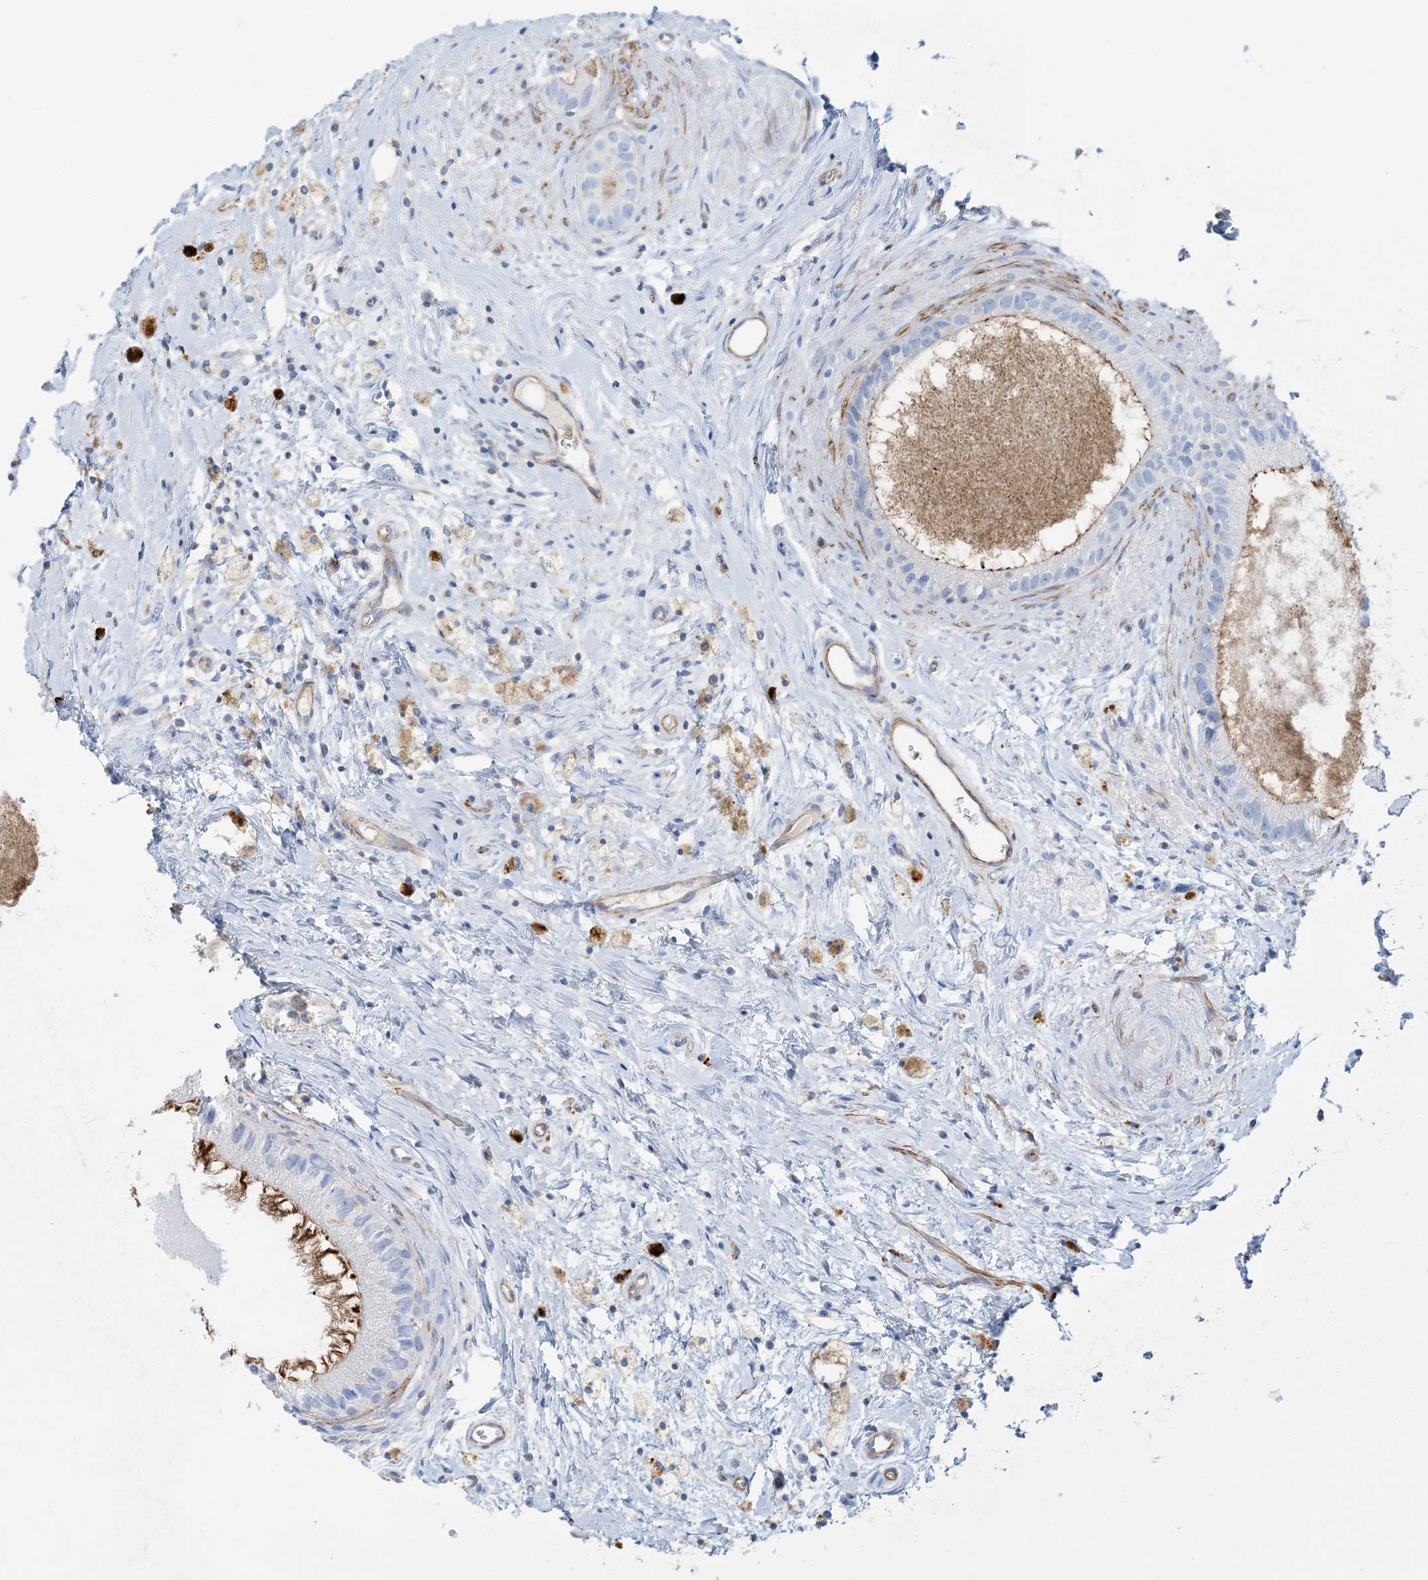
{"staining": {"intensity": "moderate", "quantity": "<25%", "location": "cytoplasmic/membranous"}, "tissue": "epididymis", "cell_type": "Glandular cells", "image_type": "normal", "snomed": [{"axis": "morphology", "description": "Normal tissue, NOS"}, {"axis": "topography", "description": "Epididymis"}], "caption": "Human epididymis stained with a protein marker shows moderate staining in glandular cells.", "gene": "GTF3C2", "patient": {"sex": "male", "age": 80}}